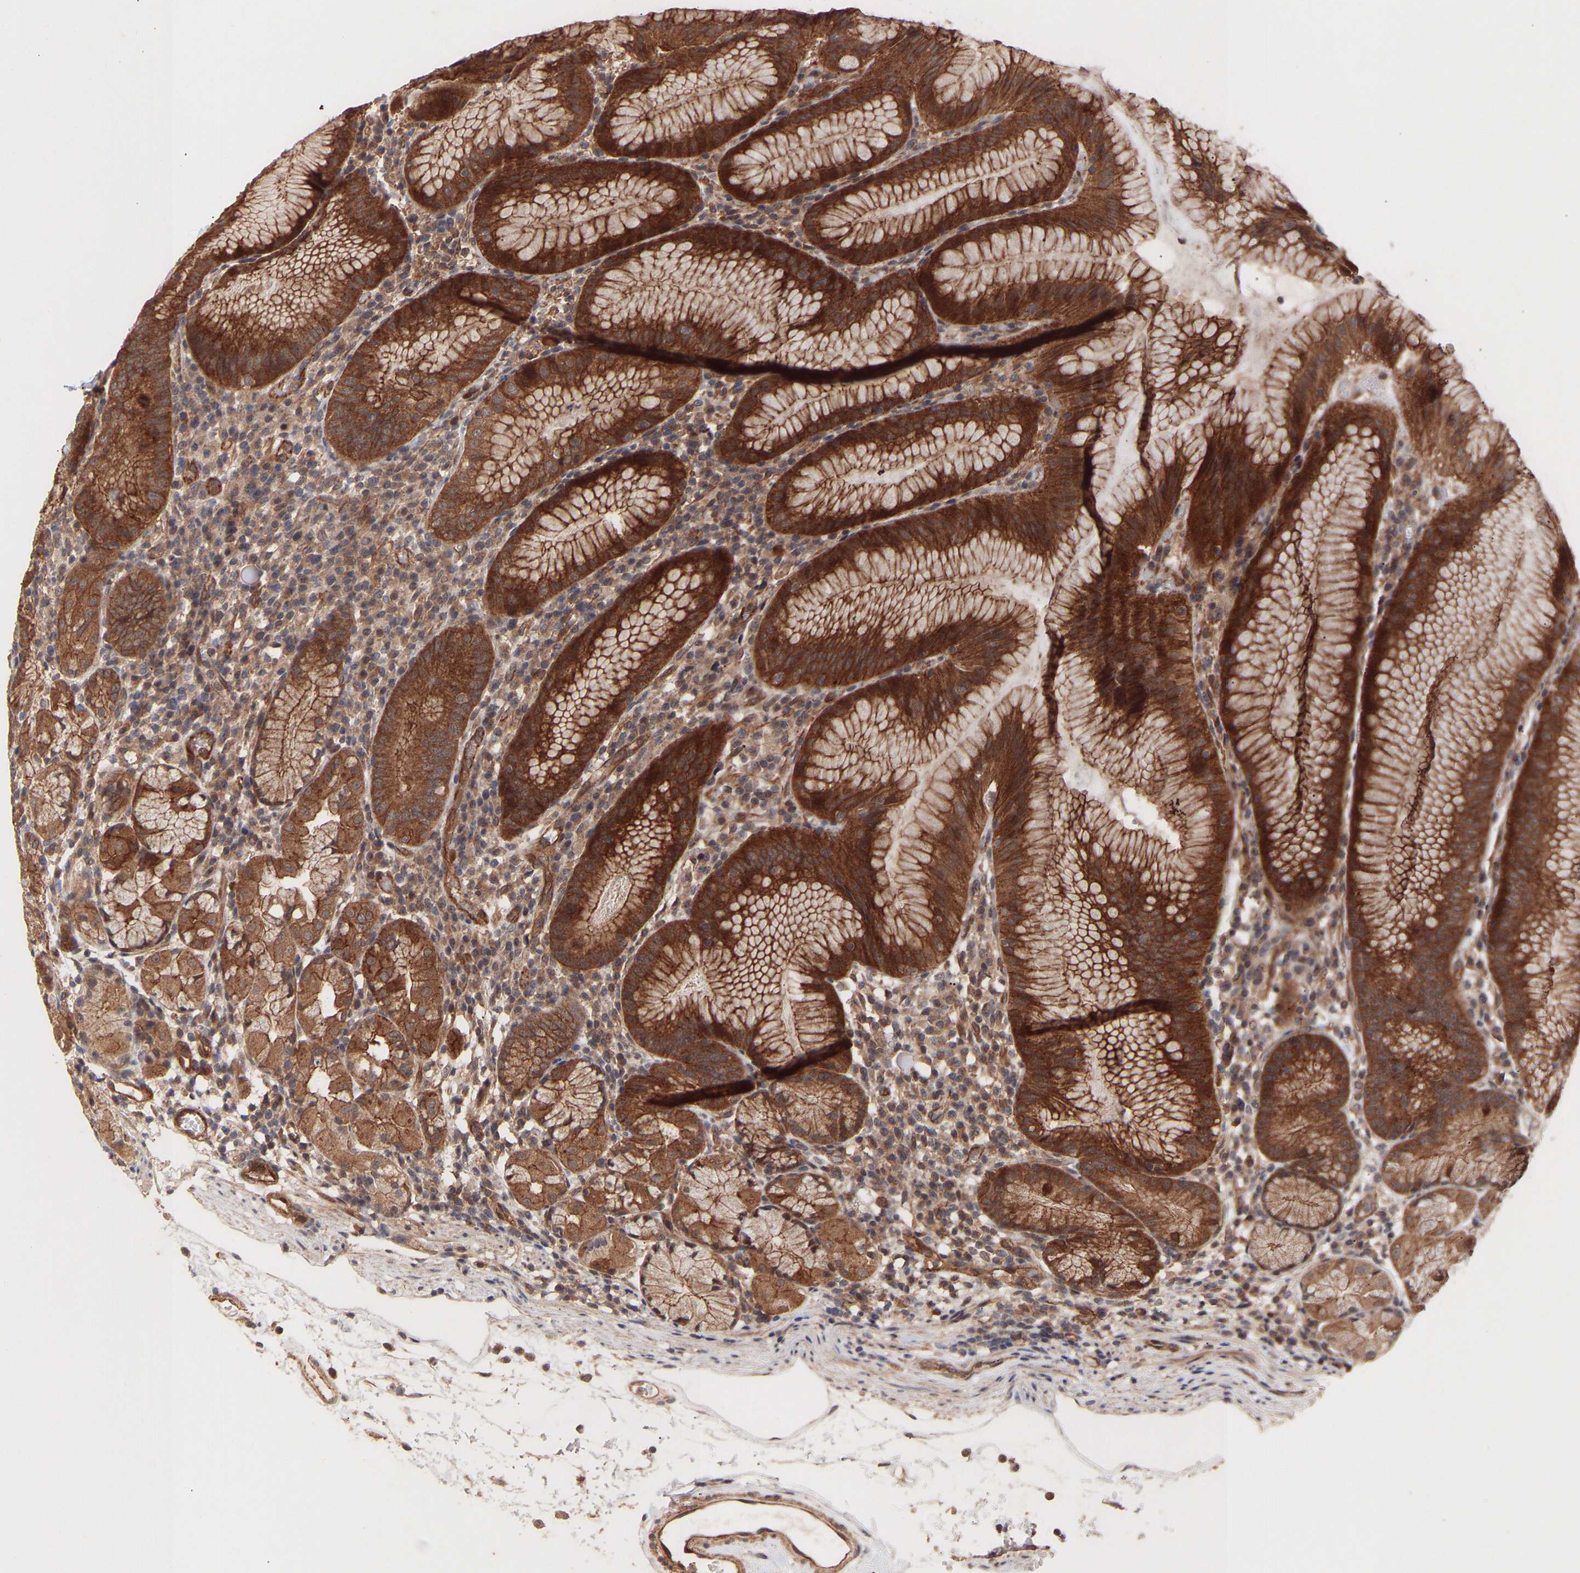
{"staining": {"intensity": "strong", "quantity": ">75%", "location": "cytoplasmic/membranous"}, "tissue": "stomach", "cell_type": "Glandular cells", "image_type": "normal", "snomed": [{"axis": "morphology", "description": "Normal tissue, NOS"}, {"axis": "topography", "description": "Stomach"}, {"axis": "topography", "description": "Stomach, lower"}], "caption": "A photomicrograph showing strong cytoplasmic/membranous positivity in about >75% of glandular cells in normal stomach, as visualized by brown immunohistochemical staining.", "gene": "PDLIM5", "patient": {"sex": "female", "age": 75}}